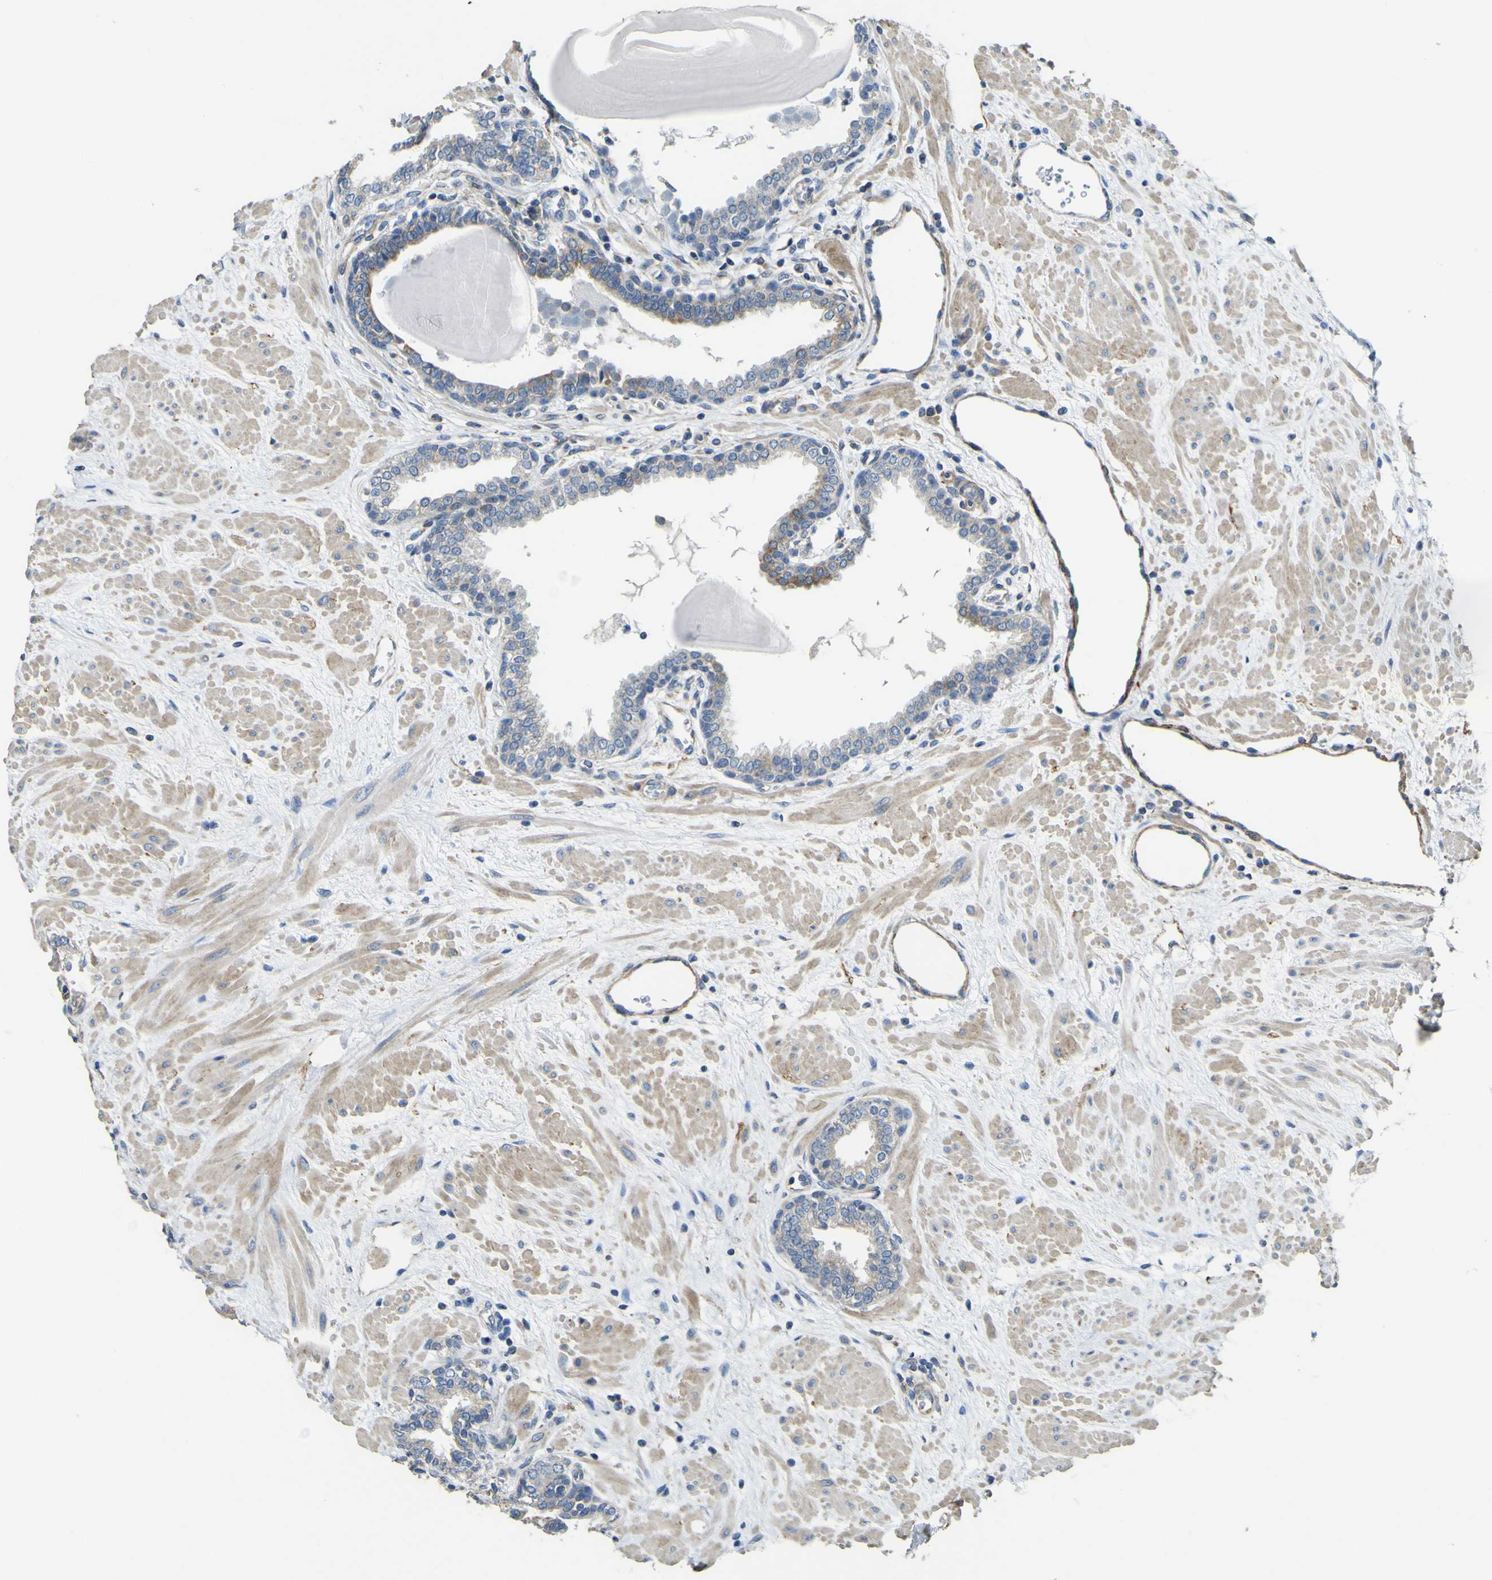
{"staining": {"intensity": "moderate", "quantity": "25%-75%", "location": "cytoplasmic/membranous"}, "tissue": "prostate", "cell_type": "Glandular cells", "image_type": "normal", "snomed": [{"axis": "morphology", "description": "Normal tissue, NOS"}, {"axis": "topography", "description": "Prostate"}], "caption": "Brown immunohistochemical staining in normal human prostate shows moderate cytoplasmic/membranous staining in about 25%-75% of glandular cells.", "gene": "ALDH18A1", "patient": {"sex": "male", "age": 51}}